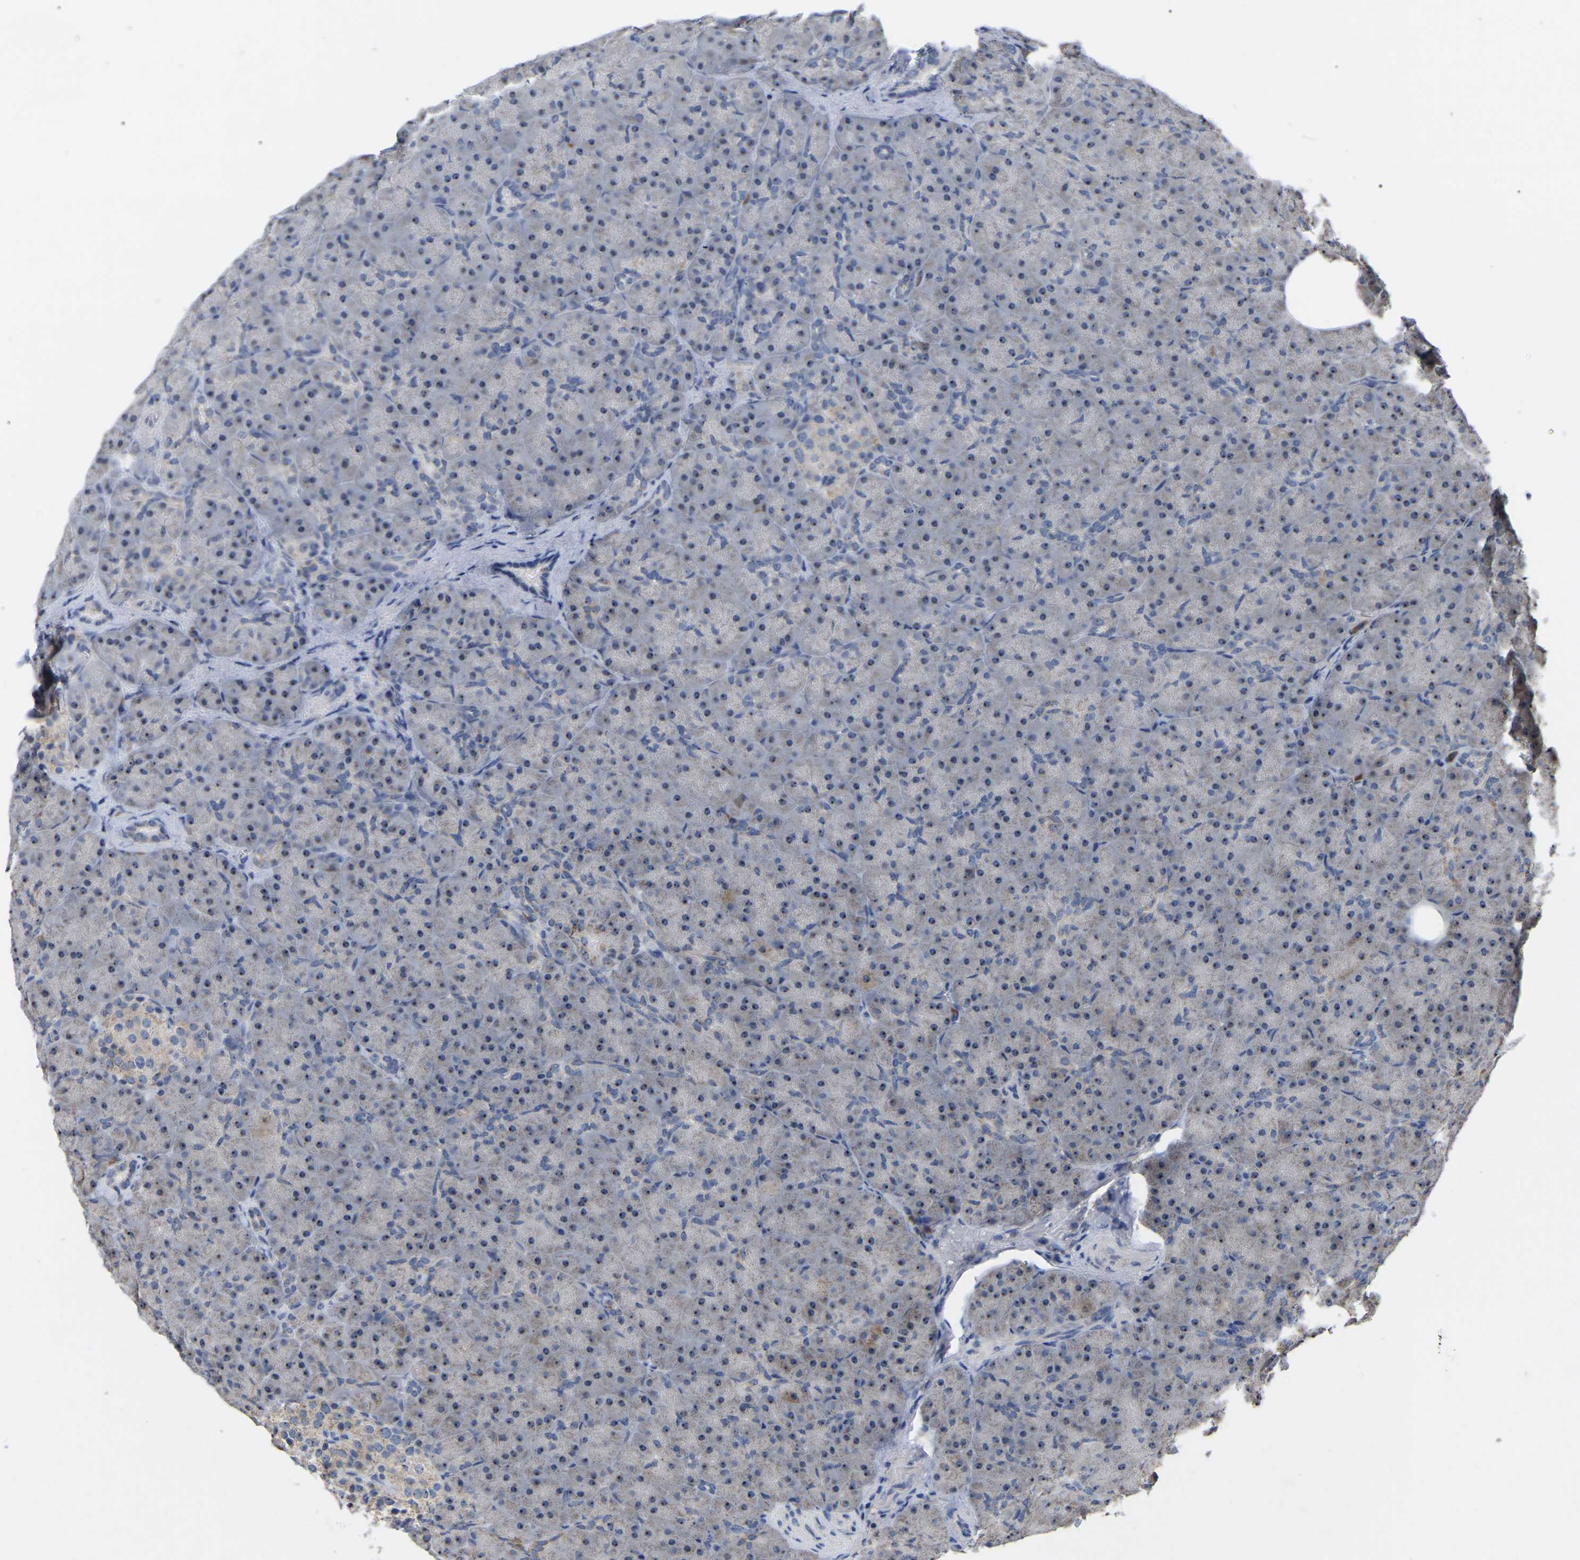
{"staining": {"intensity": "weak", "quantity": ">75%", "location": "nuclear"}, "tissue": "pancreas", "cell_type": "Exocrine glandular cells", "image_type": "normal", "snomed": [{"axis": "morphology", "description": "Normal tissue, NOS"}, {"axis": "topography", "description": "Pancreas"}], "caption": "A brown stain labels weak nuclear expression of a protein in exocrine glandular cells of normal pancreas. Using DAB (brown) and hematoxylin (blue) stains, captured at high magnification using brightfield microscopy.", "gene": "NOP53", "patient": {"sex": "male", "age": 66}}